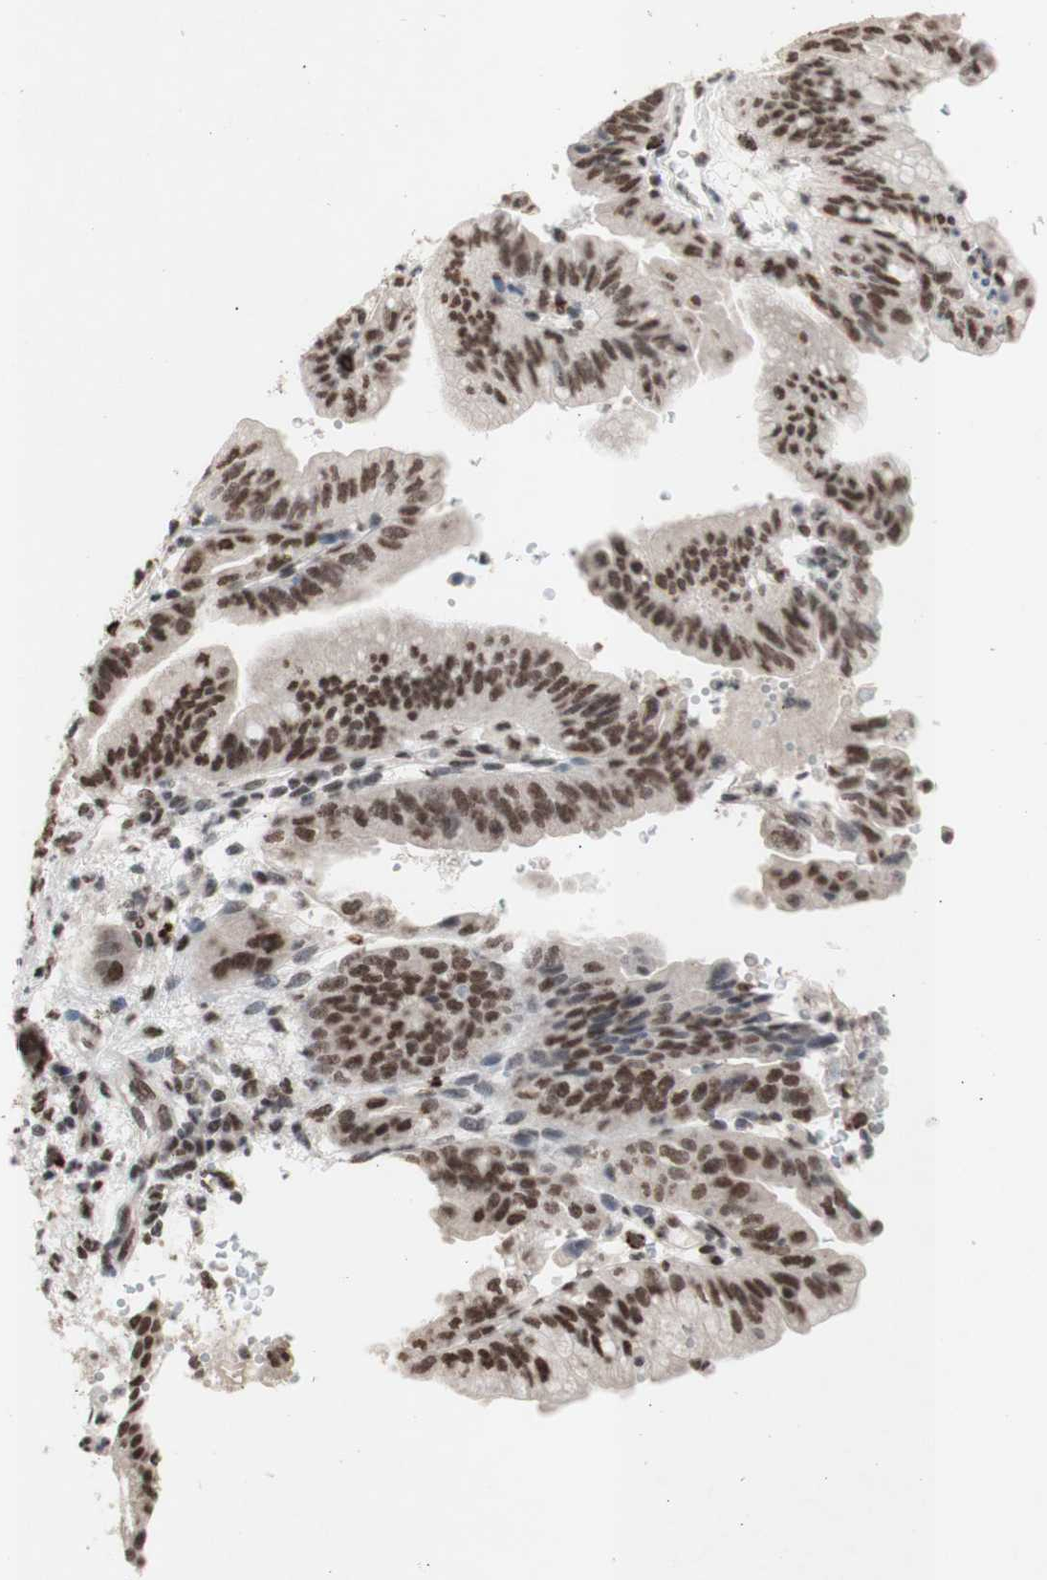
{"staining": {"intensity": "moderate", "quantity": ">75%", "location": "nuclear"}, "tissue": "pancreatic cancer", "cell_type": "Tumor cells", "image_type": "cancer", "snomed": [{"axis": "morphology", "description": "Adenocarcinoma, NOS"}, {"axis": "topography", "description": "Pancreas"}], "caption": "This image exhibits immunohistochemistry (IHC) staining of human pancreatic cancer, with medium moderate nuclear positivity in approximately >75% of tumor cells.", "gene": "SFPQ", "patient": {"sex": "male", "age": 70}}